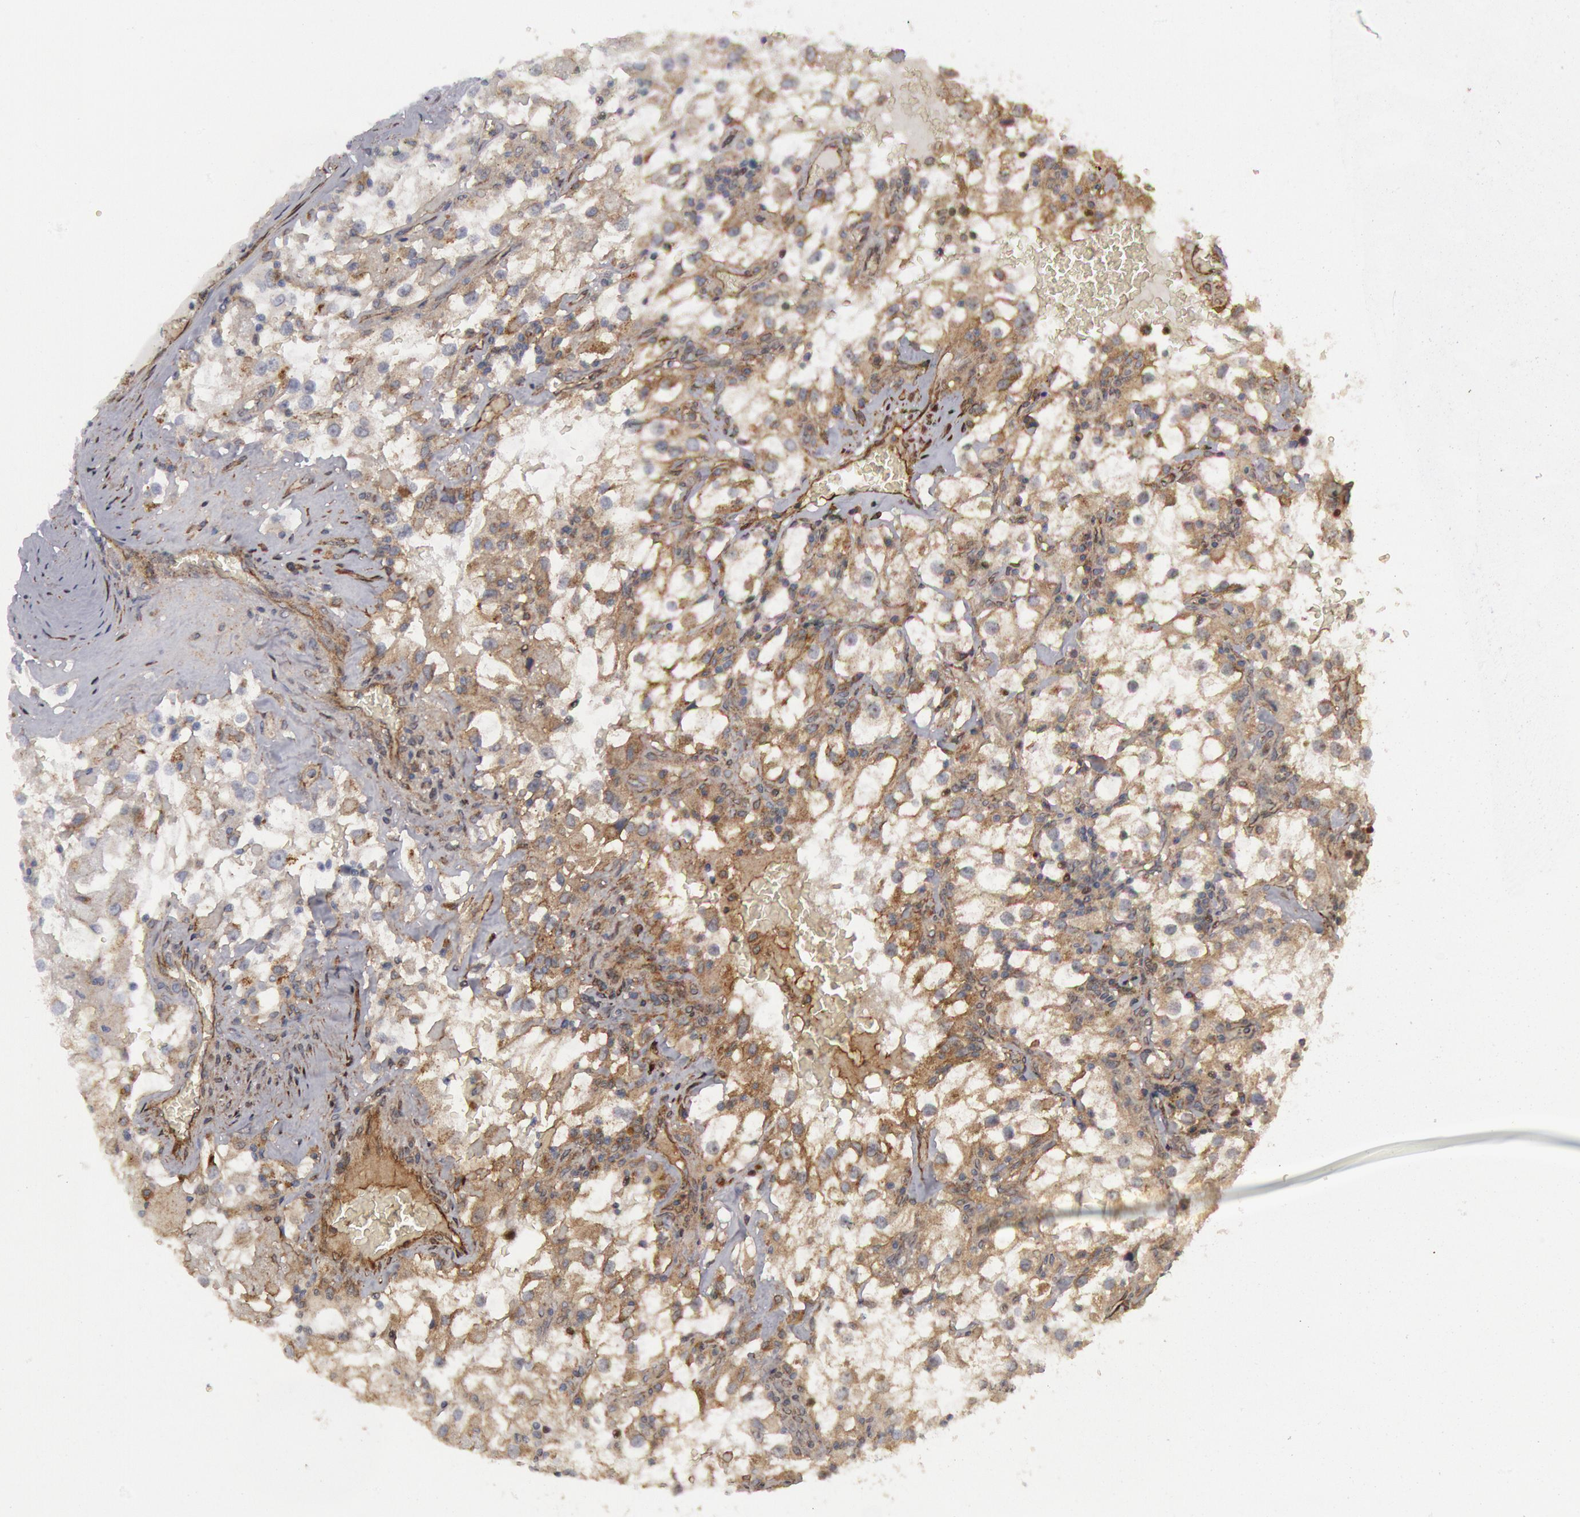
{"staining": {"intensity": "weak", "quantity": "25%-75%", "location": "cytoplasmic/membranous"}, "tissue": "renal cancer", "cell_type": "Tumor cells", "image_type": "cancer", "snomed": [{"axis": "morphology", "description": "Adenocarcinoma, NOS"}, {"axis": "topography", "description": "Kidney"}], "caption": "Immunohistochemistry photomicrograph of neoplastic tissue: renal adenocarcinoma stained using IHC exhibits low levels of weak protein expression localized specifically in the cytoplasmic/membranous of tumor cells, appearing as a cytoplasmic/membranous brown color.", "gene": "FLOT1", "patient": {"sex": "female", "age": 52}}